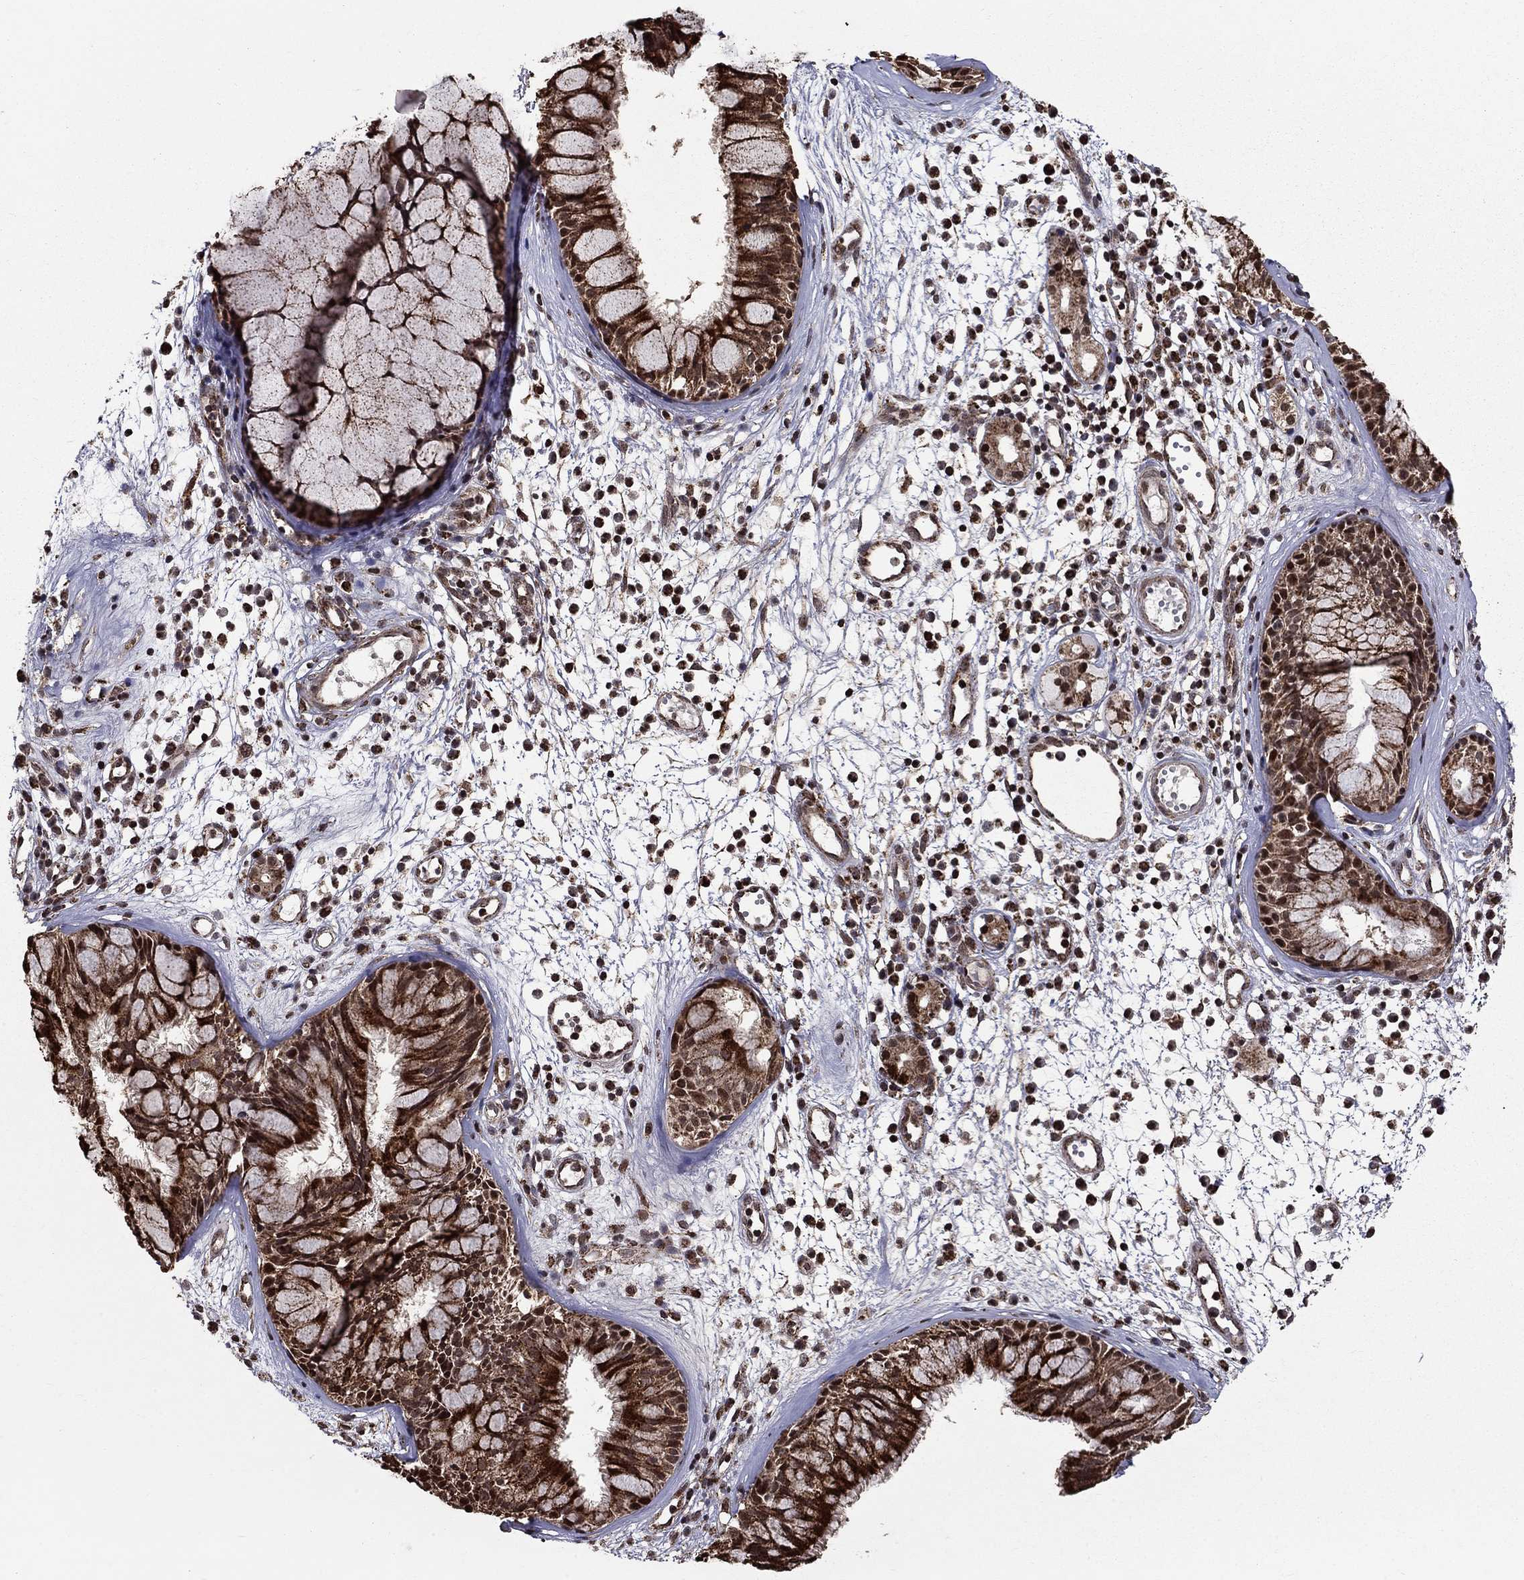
{"staining": {"intensity": "strong", "quantity": ">75%", "location": "cytoplasmic/membranous,nuclear"}, "tissue": "nasopharynx", "cell_type": "Respiratory epithelial cells", "image_type": "normal", "snomed": [{"axis": "morphology", "description": "Normal tissue, NOS"}, {"axis": "topography", "description": "Nasopharynx"}], "caption": "Immunohistochemistry (IHC) staining of unremarkable nasopharynx, which demonstrates high levels of strong cytoplasmic/membranous,nuclear positivity in about >75% of respiratory epithelial cells indicating strong cytoplasmic/membranous,nuclear protein expression. The staining was performed using DAB (3,3'-diaminobenzidine) (brown) for protein detection and nuclei were counterstained in hematoxylin (blue).", "gene": "ACOT13", "patient": {"sex": "male", "age": 77}}